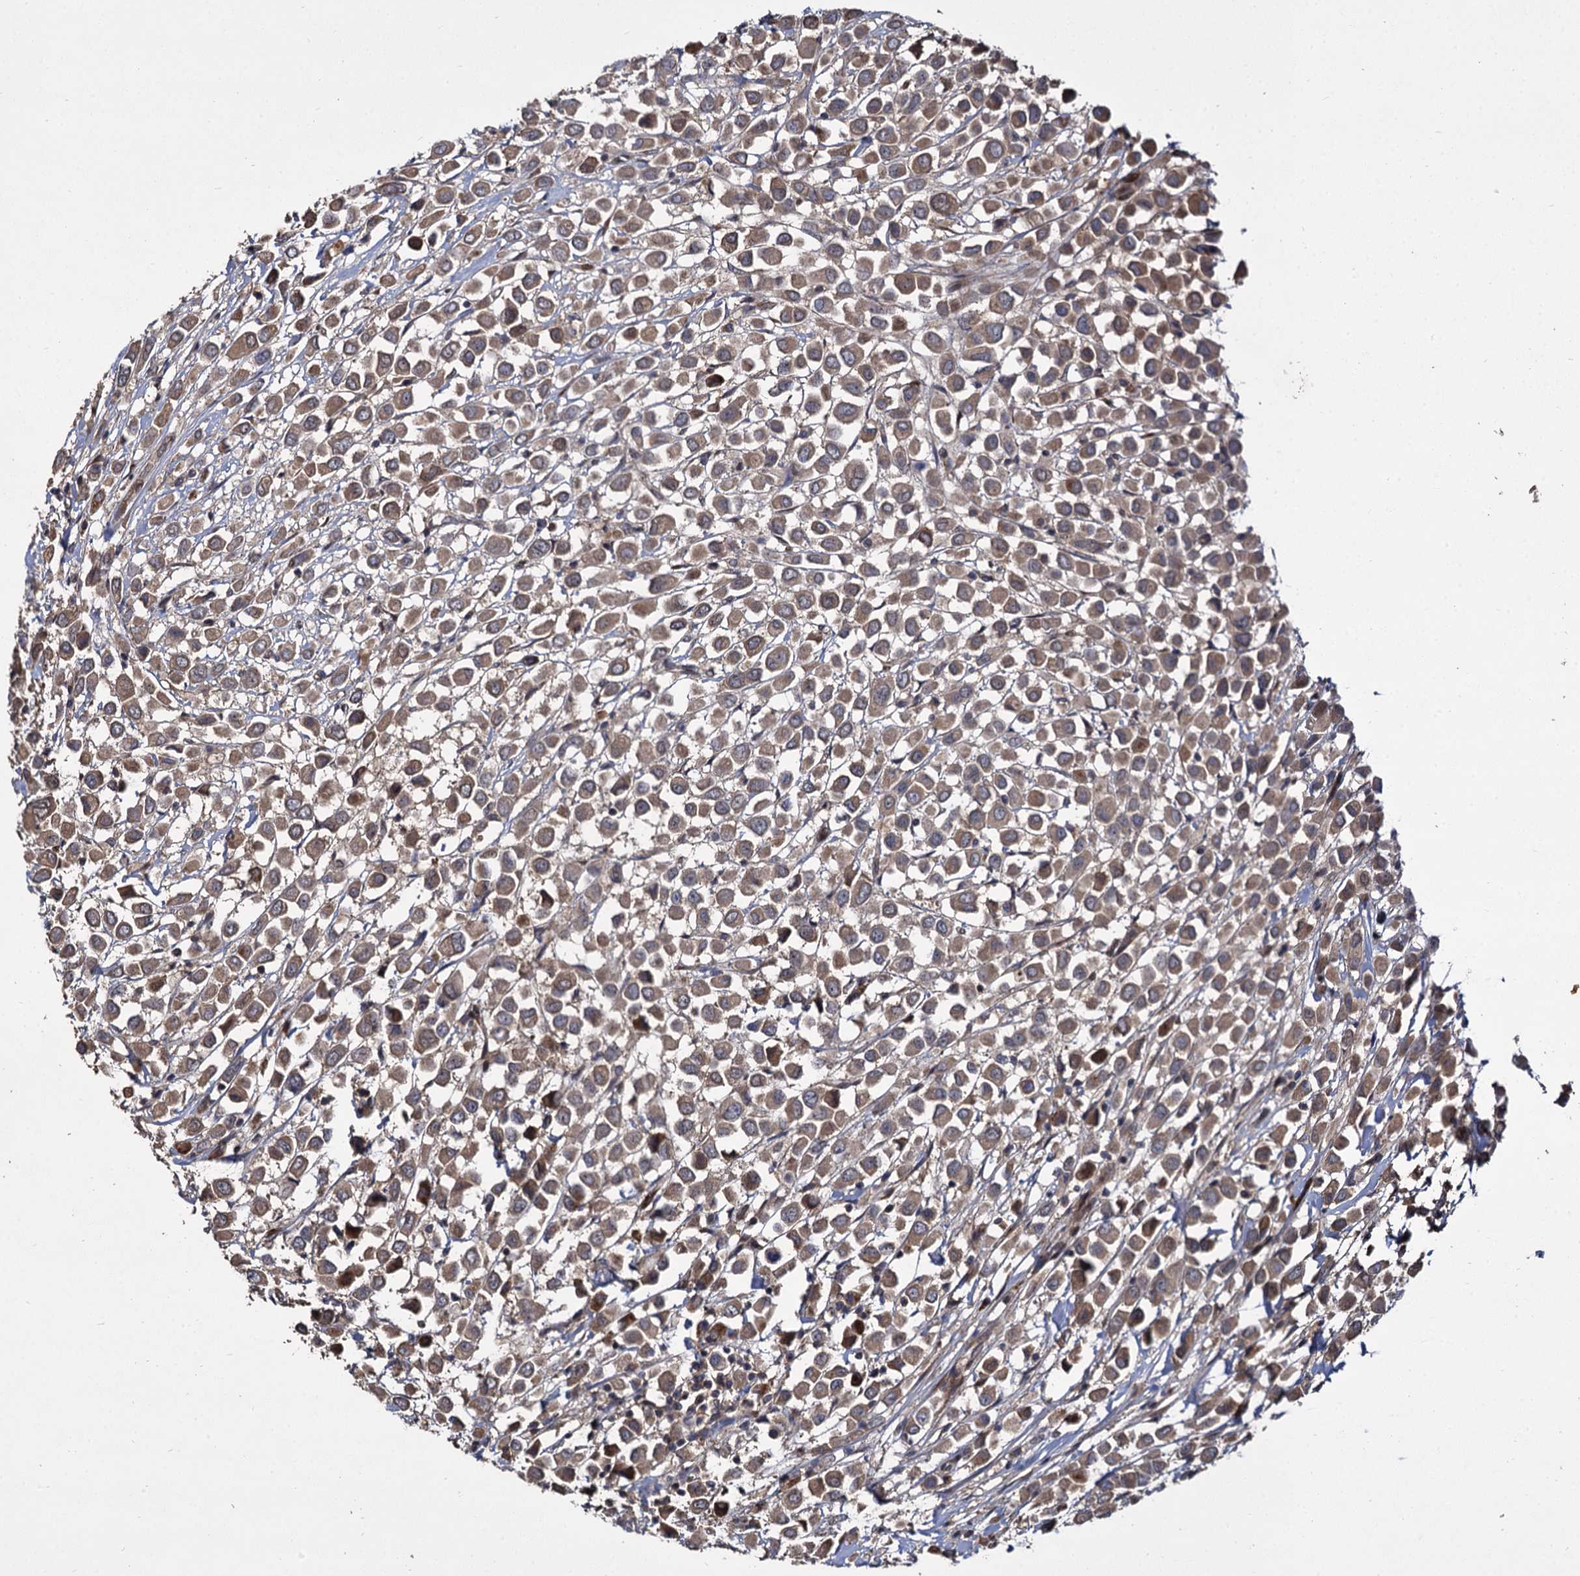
{"staining": {"intensity": "moderate", "quantity": ">75%", "location": "cytoplasmic/membranous"}, "tissue": "breast cancer", "cell_type": "Tumor cells", "image_type": "cancer", "snomed": [{"axis": "morphology", "description": "Duct carcinoma"}, {"axis": "topography", "description": "Breast"}], "caption": "Intraductal carcinoma (breast) tissue shows moderate cytoplasmic/membranous expression in about >75% of tumor cells, visualized by immunohistochemistry. (Stains: DAB in brown, nuclei in blue, Microscopy: brightfield microscopy at high magnification).", "gene": "INPPL1", "patient": {"sex": "female", "age": 61}}